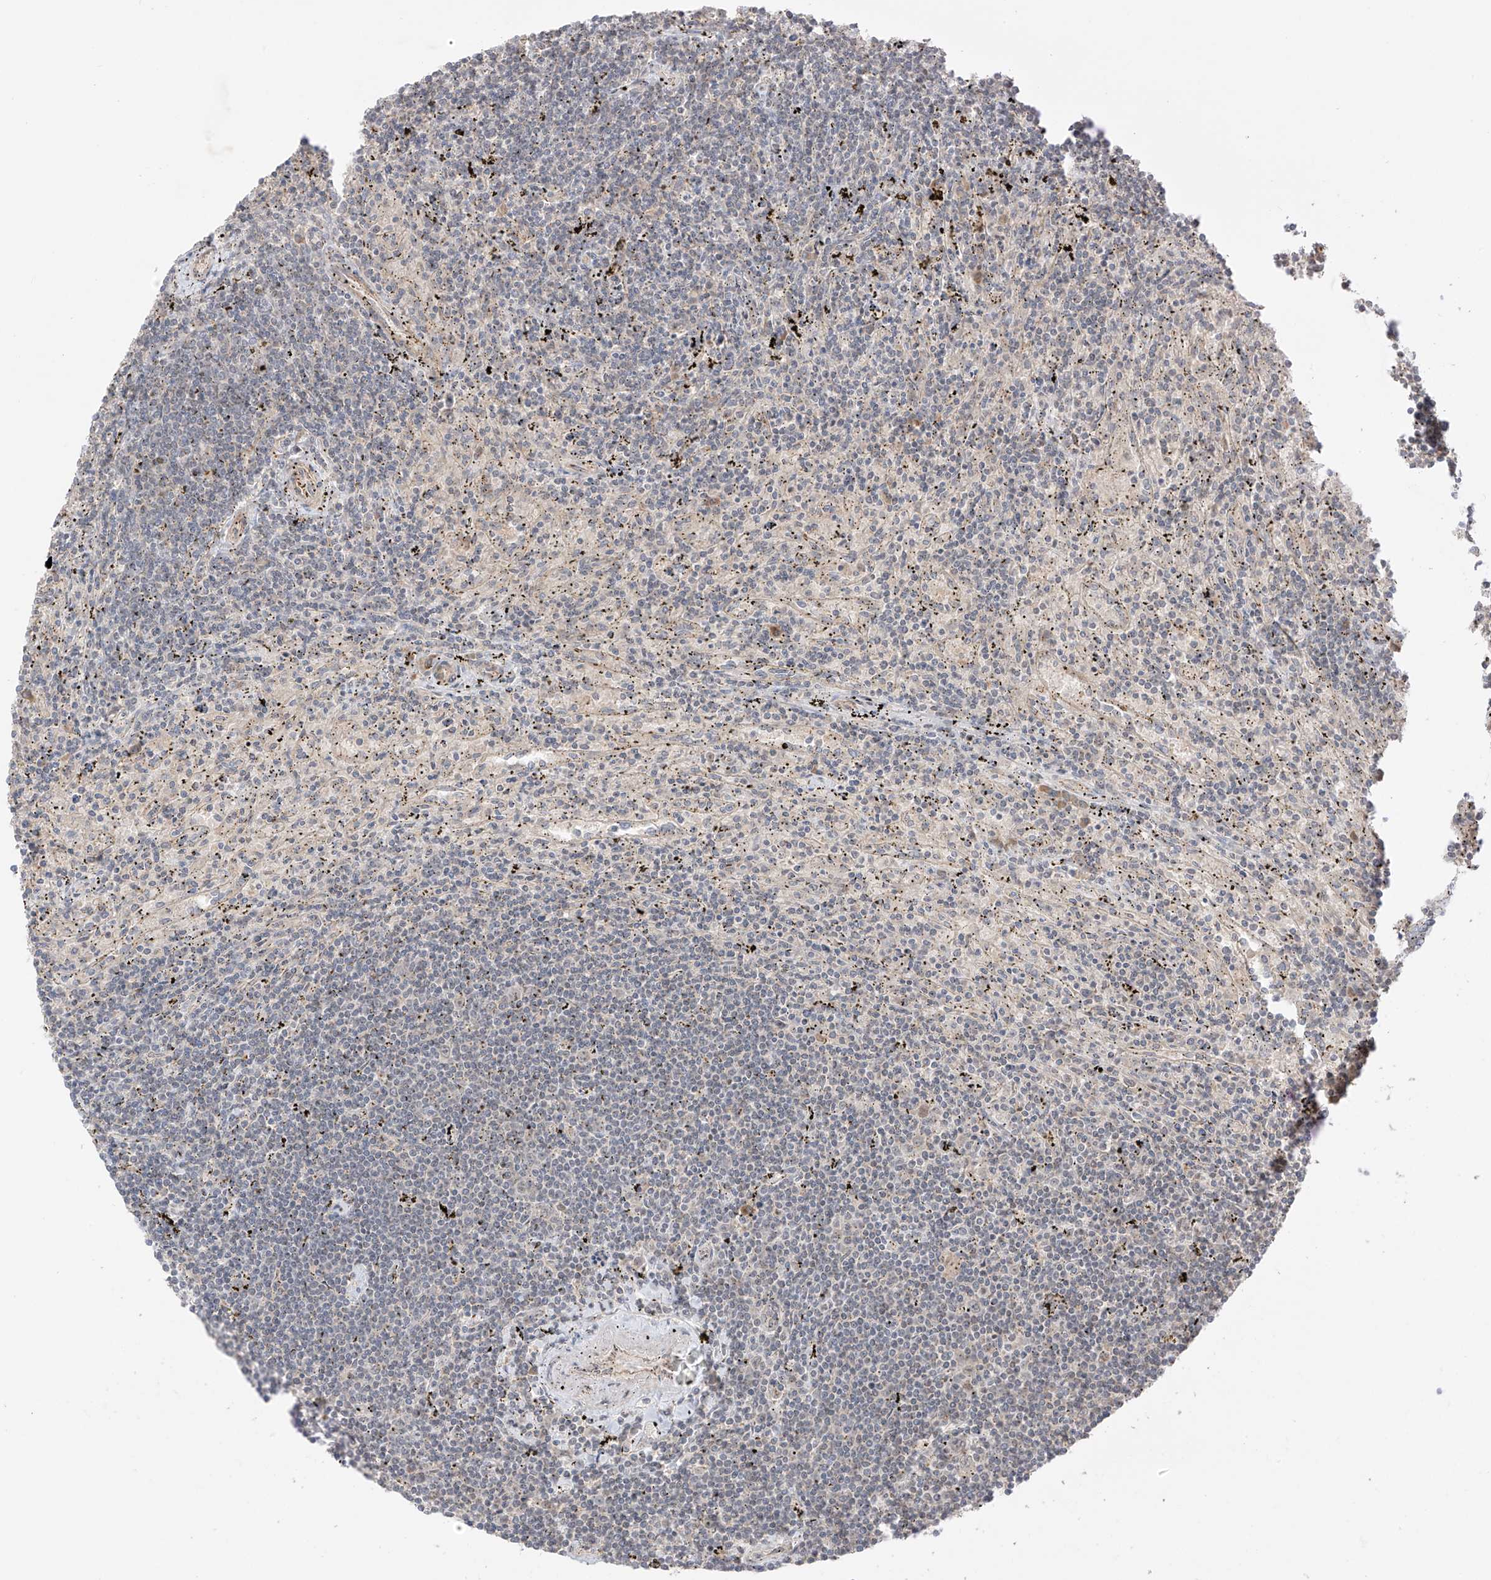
{"staining": {"intensity": "moderate", "quantity": "<25%", "location": "cytoplasmic/membranous"}, "tissue": "lymphoma", "cell_type": "Tumor cells", "image_type": "cancer", "snomed": [{"axis": "morphology", "description": "Malignant lymphoma, non-Hodgkin's type, Low grade"}, {"axis": "topography", "description": "Spleen"}], "caption": "Immunohistochemical staining of lymphoma exhibits low levels of moderate cytoplasmic/membranous expression in about <25% of tumor cells. (Stains: DAB in brown, nuclei in blue, Microscopy: brightfield microscopy at high magnification).", "gene": "N4BP3", "patient": {"sex": "male", "age": 76}}